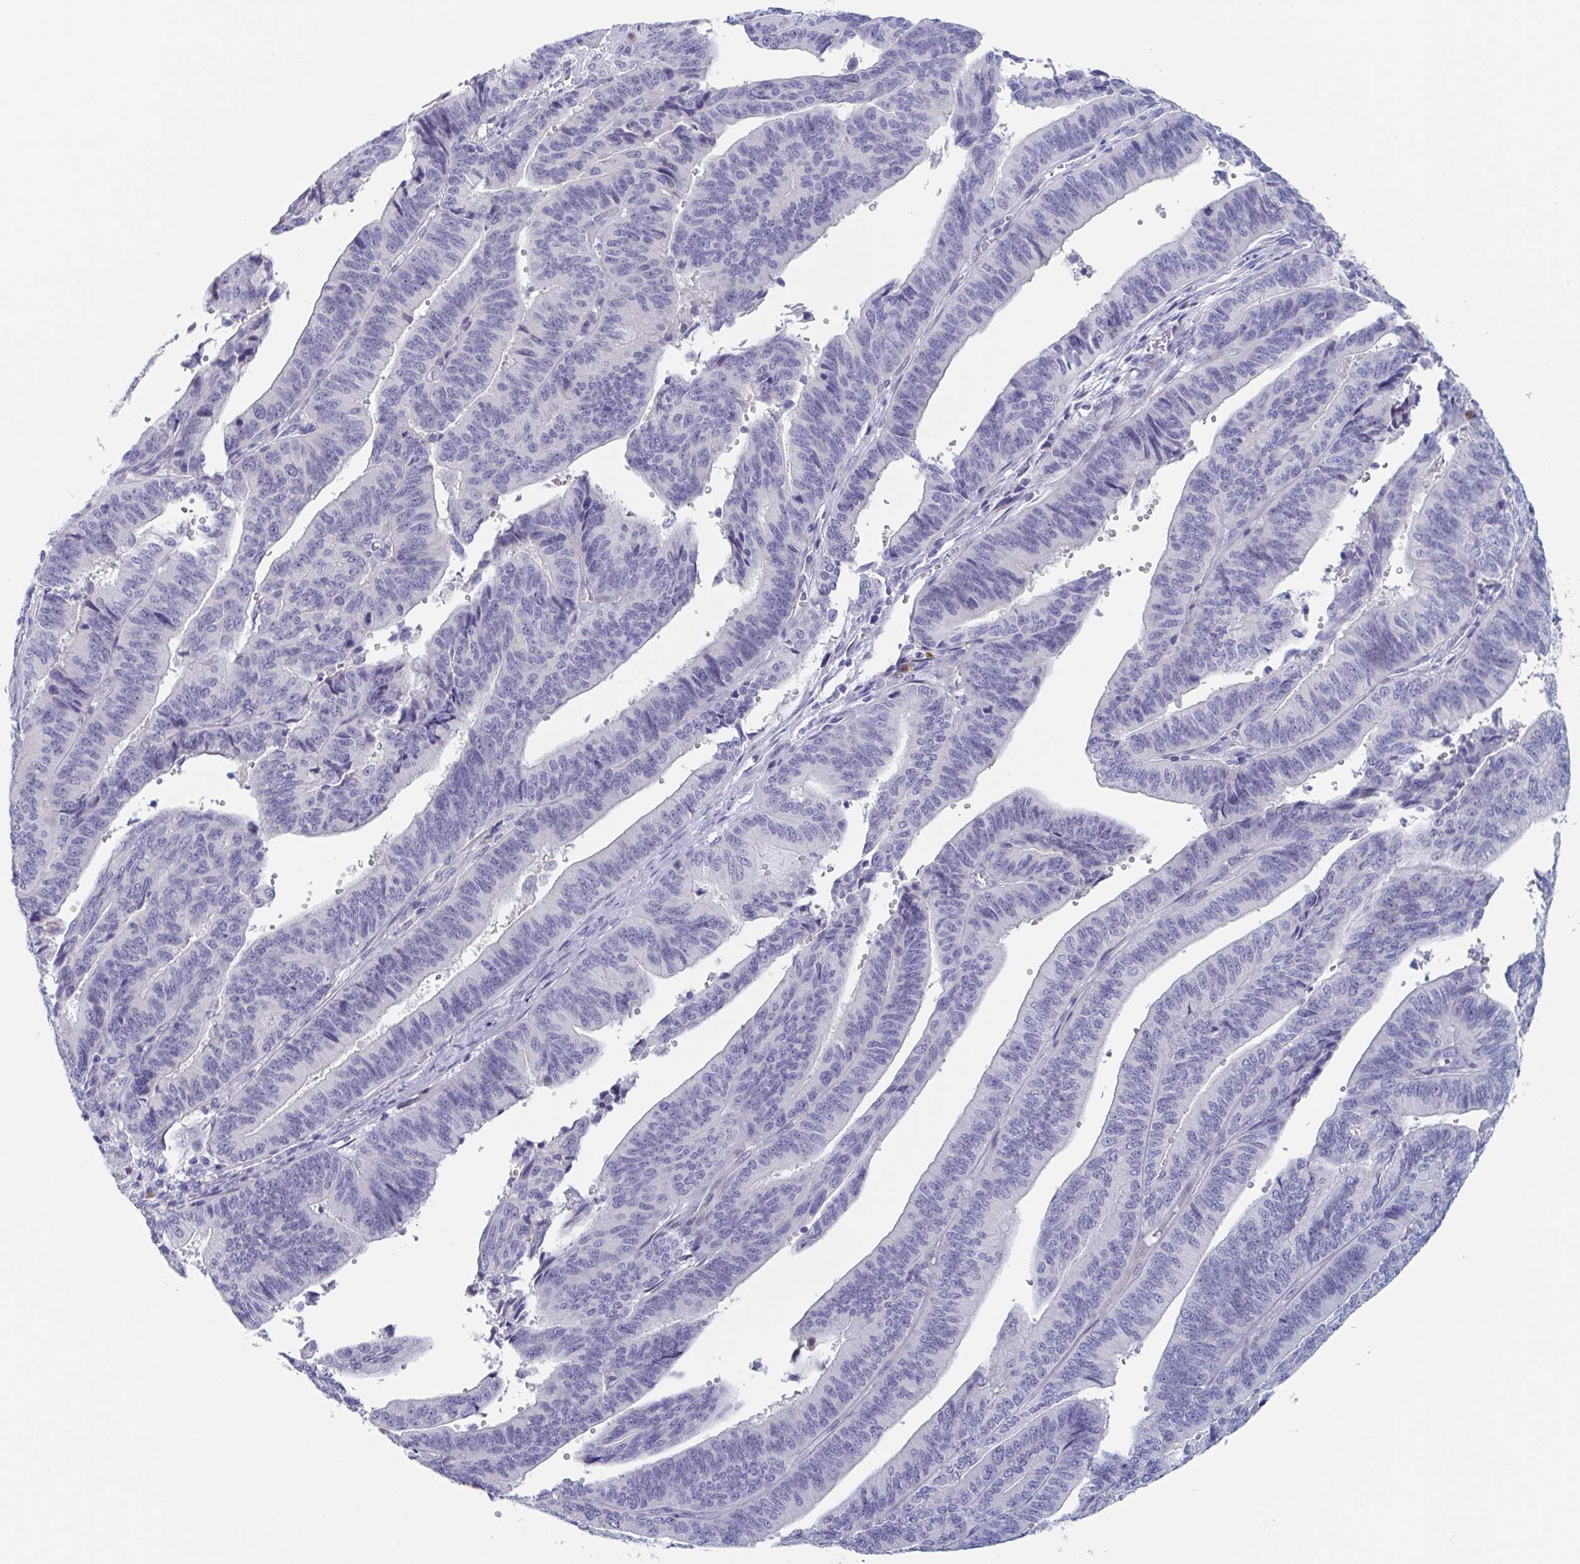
{"staining": {"intensity": "negative", "quantity": "none", "location": "none"}, "tissue": "endometrial cancer", "cell_type": "Tumor cells", "image_type": "cancer", "snomed": [{"axis": "morphology", "description": "Adenocarcinoma, NOS"}, {"axis": "topography", "description": "Endometrium"}], "caption": "Endometrial adenocarcinoma was stained to show a protein in brown. There is no significant expression in tumor cells.", "gene": "NT5C3B", "patient": {"sex": "female", "age": 65}}